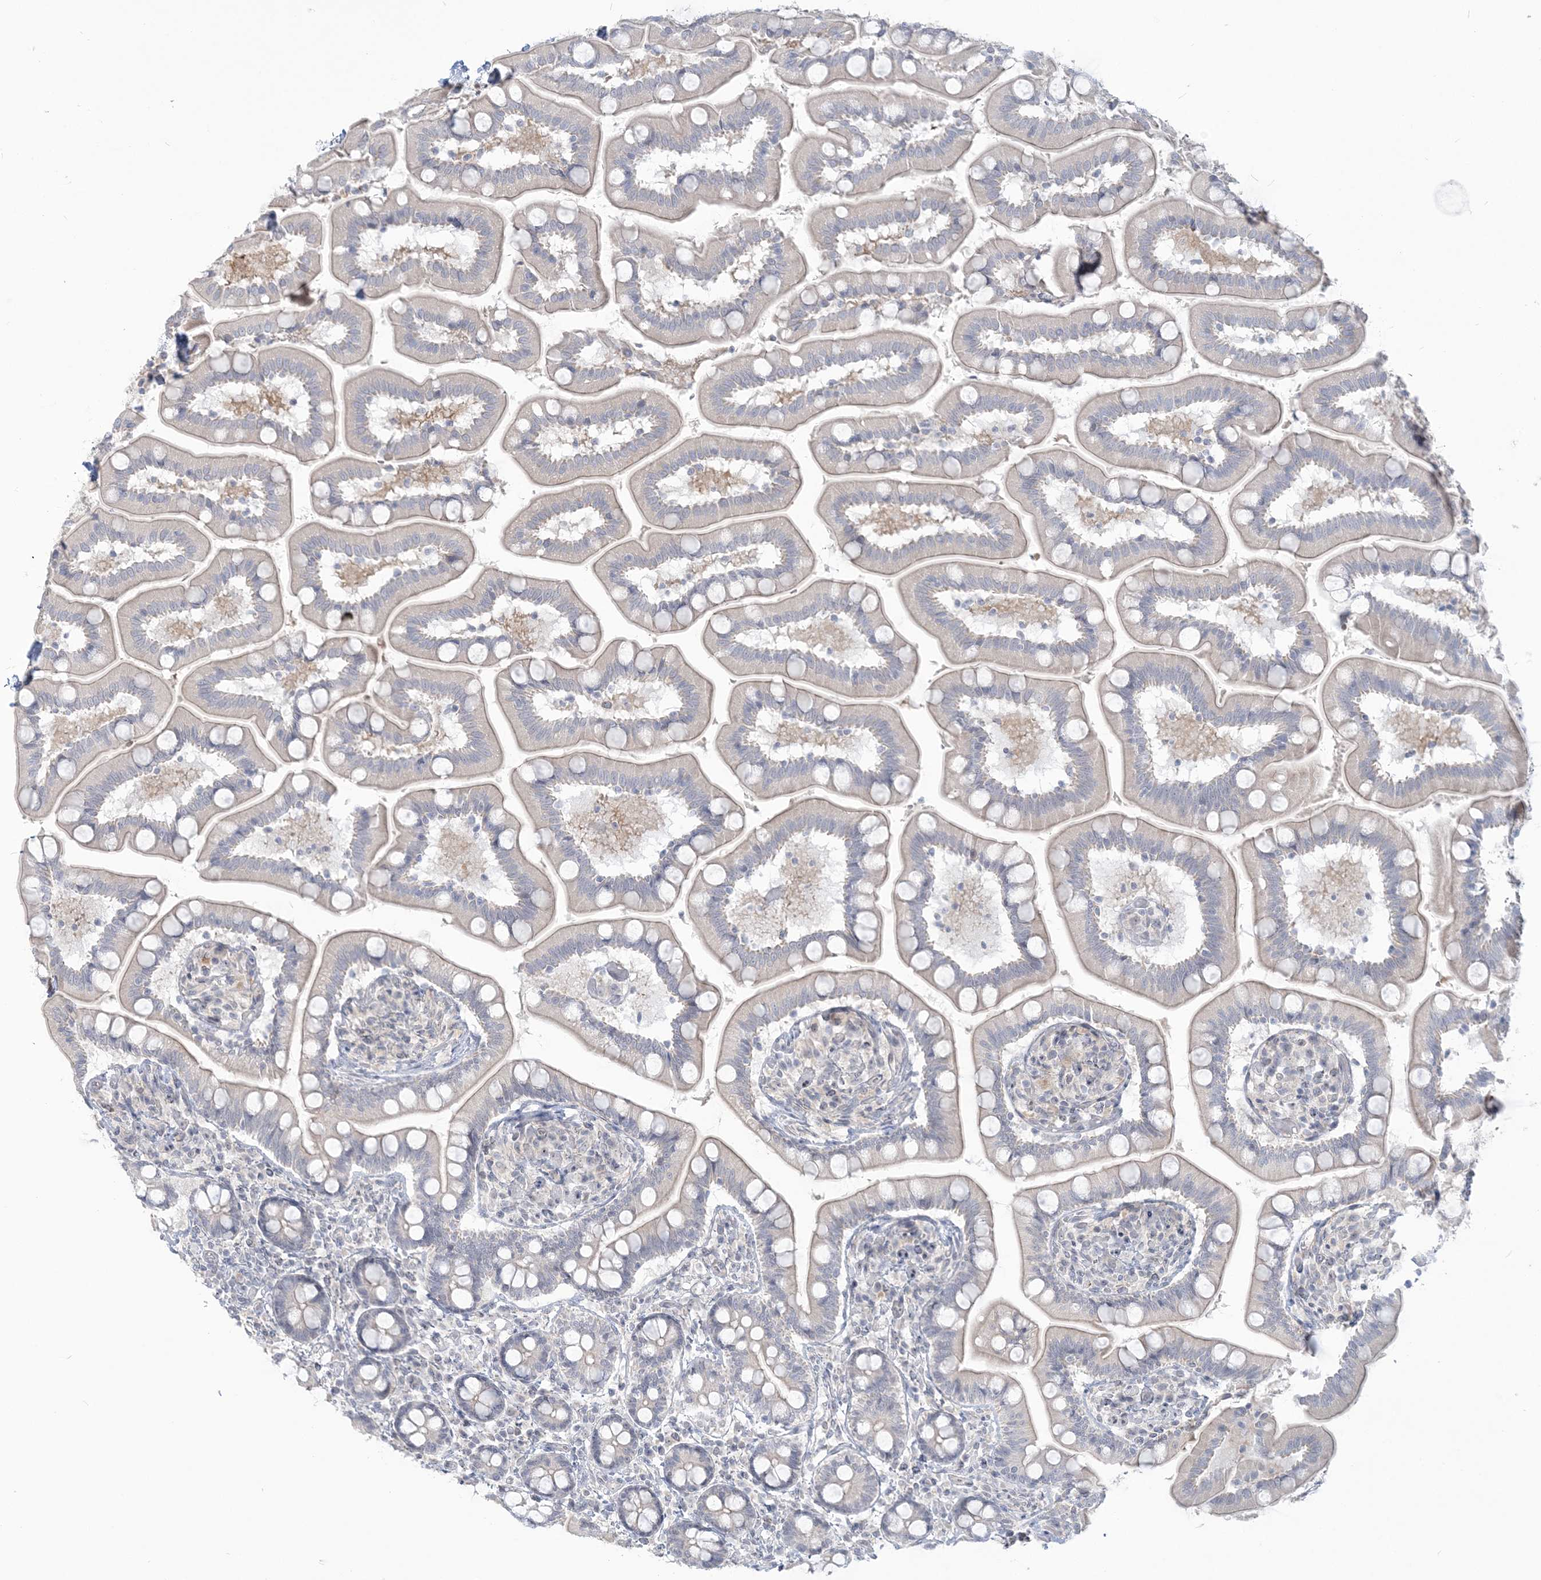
{"staining": {"intensity": "negative", "quantity": "none", "location": "none"}, "tissue": "small intestine", "cell_type": "Glandular cells", "image_type": "normal", "snomed": [{"axis": "morphology", "description": "Normal tissue, NOS"}, {"axis": "topography", "description": "Small intestine"}], "caption": "Immunohistochemistry of normal small intestine demonstrates no positivity in glandular cells. (DAB immunohistochemistry (IHC) with hematoxylin counter stain).", "gene": "SDAD1", "patient": {"sex": "female", "age": 64}}